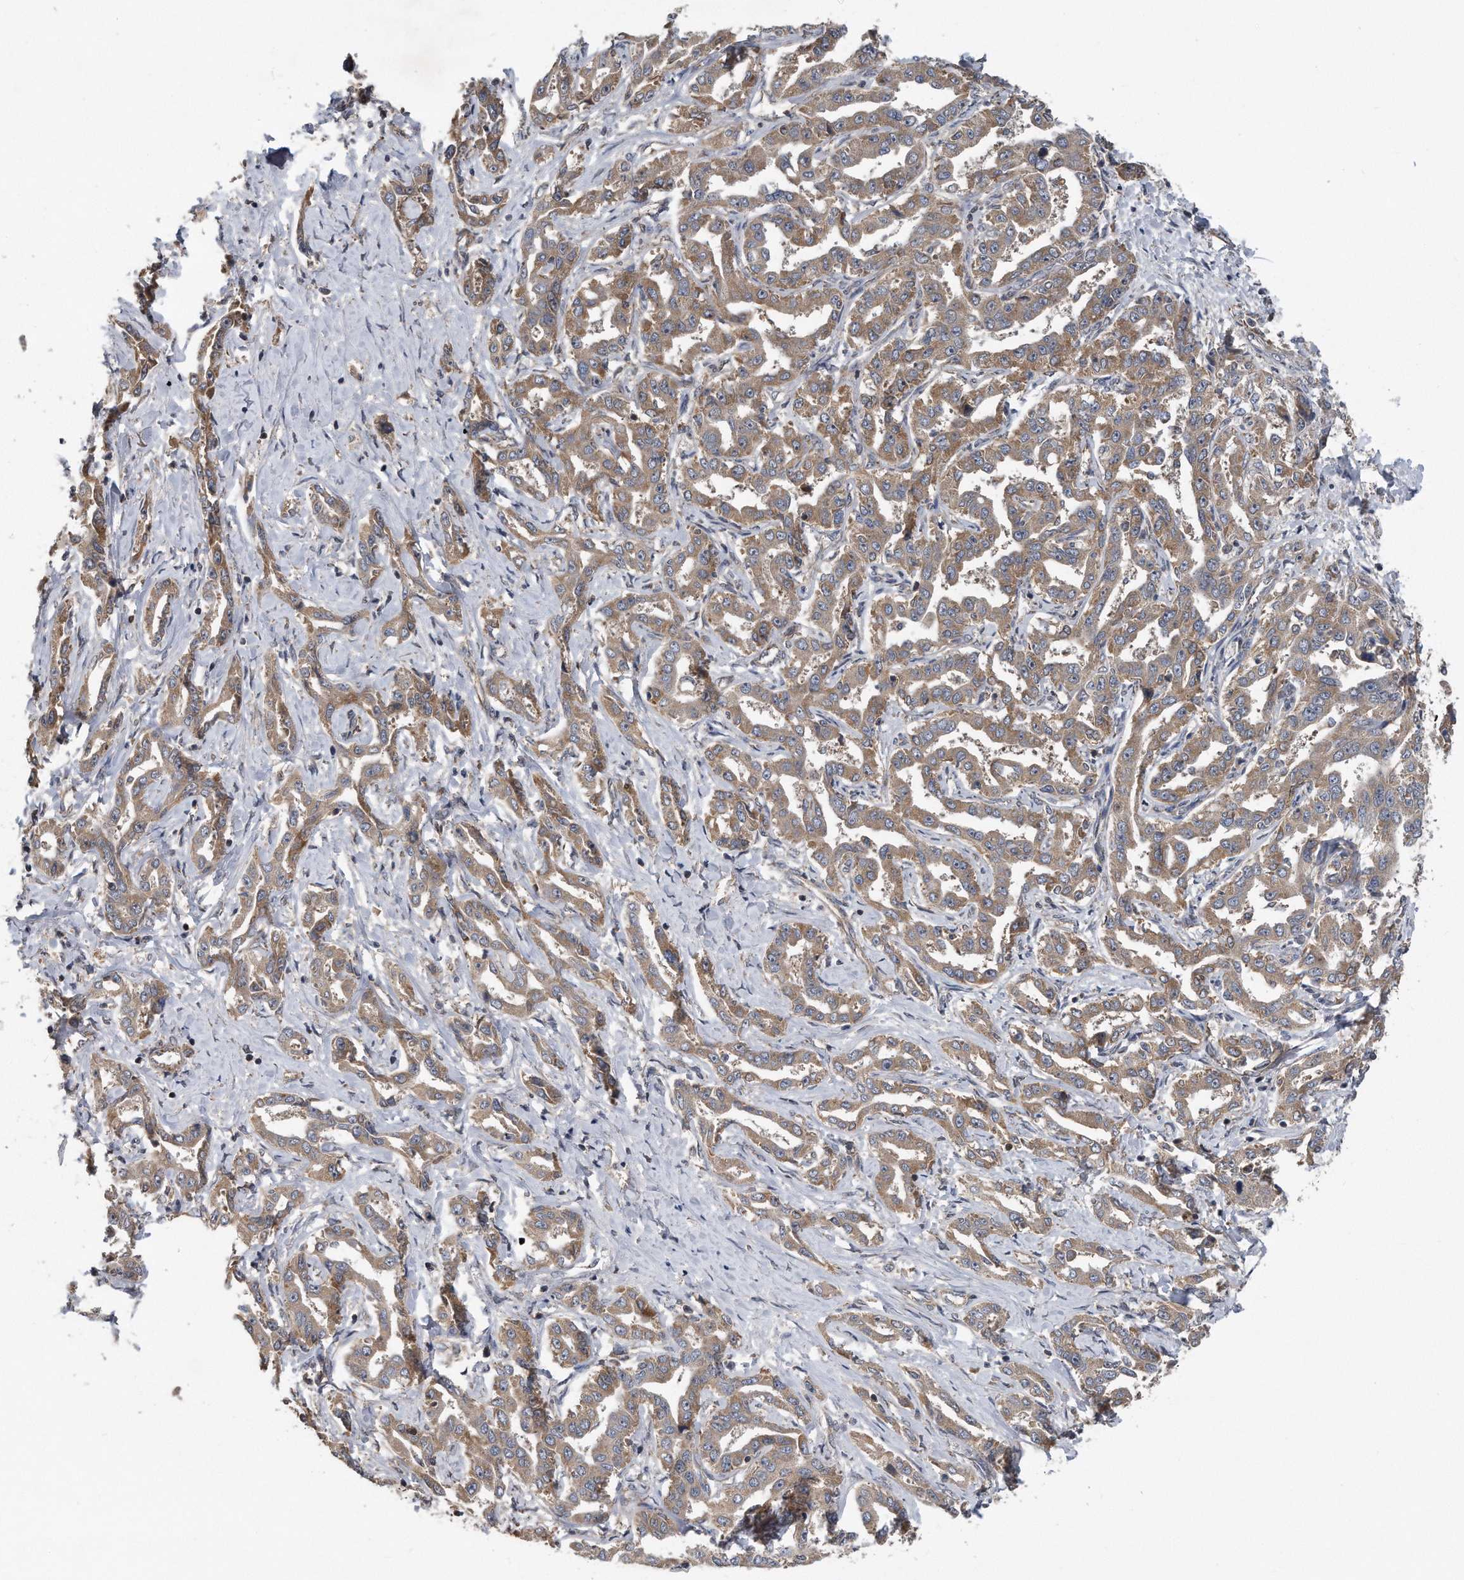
{"staining": {"intensity": "moderate", "quantity": ">75%", "location": "cytoplasmic/membranous"}, "tissue": "liver cancer", "cell_type": "Tumor cells", "image_type": "cancer", "snomed": [{"axis": "morphology", "description": "Cholangiocarcinoma"}, {"axis": "topography", "description": "Liver"}], "caption": "A histopathology image of human liver cholangiocarcinoma stained for a protein shows moderate cytoplasmic/membranous brown staining in tumor cells.", "gene": "ALPK2", "patient": {"sex": "male", "age": 59}}